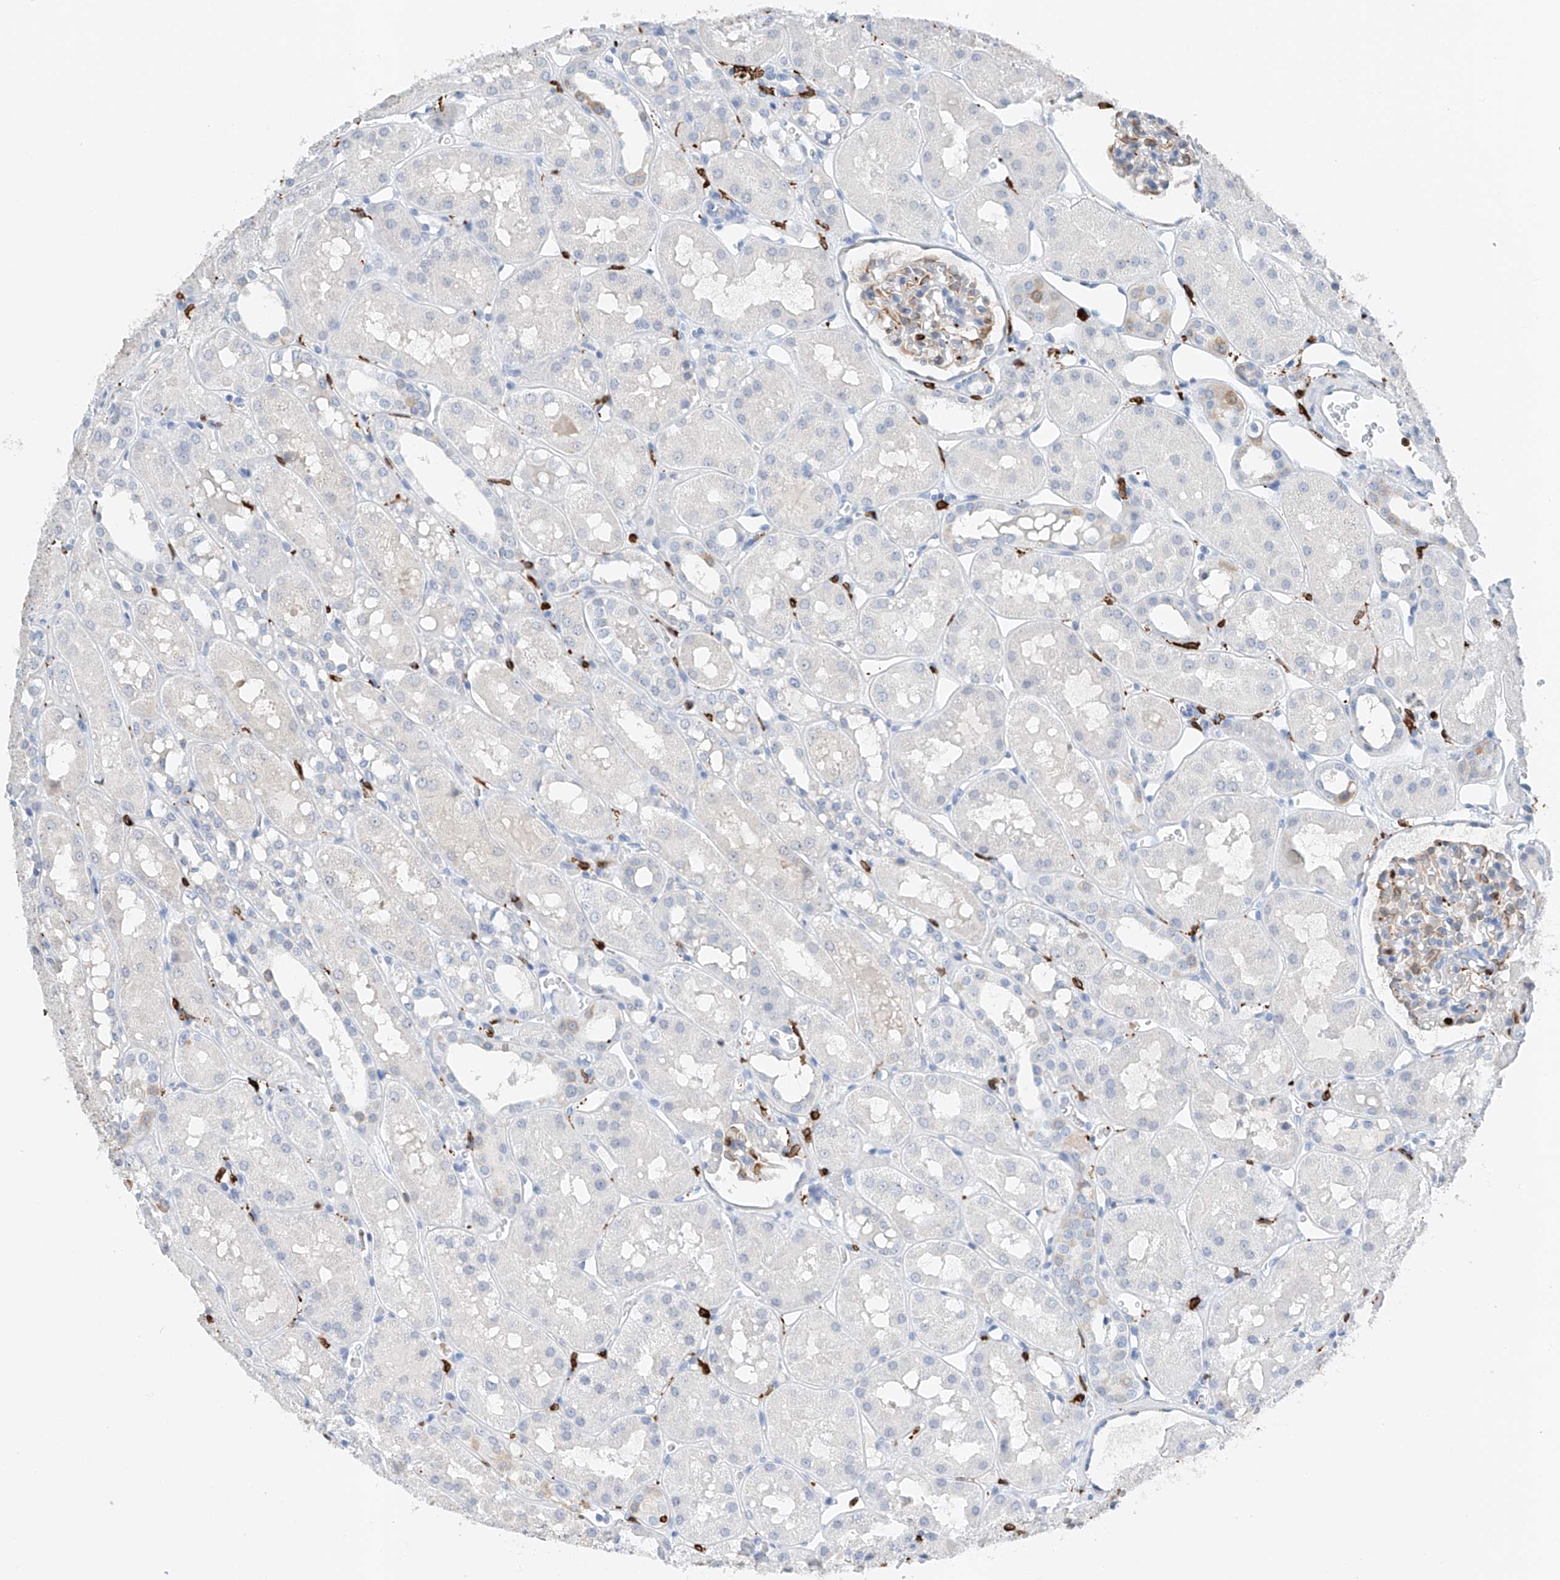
{"staining": {"intensity": "weak", "quantity": "25%-75%", "location": "cytoplasmic/membranous"}, "tissue": "kidney", "cell_type": "Cells in glomeruli", "image_type": "normal", "snomed": [{"axis": "morphology", "description": "Normal tissue, NOS"}, {"axis": "topography", "description": "Kidney"}], "caption": "An image showing weak cytoplasmic/membranous positivity in approximately 25%-75% of cells in glomeruli in benign kidney, as visualized by brown immunohistochemical staining.", "gene": "TBXAS1", "patient": {"sex": "male", "age": 16}}